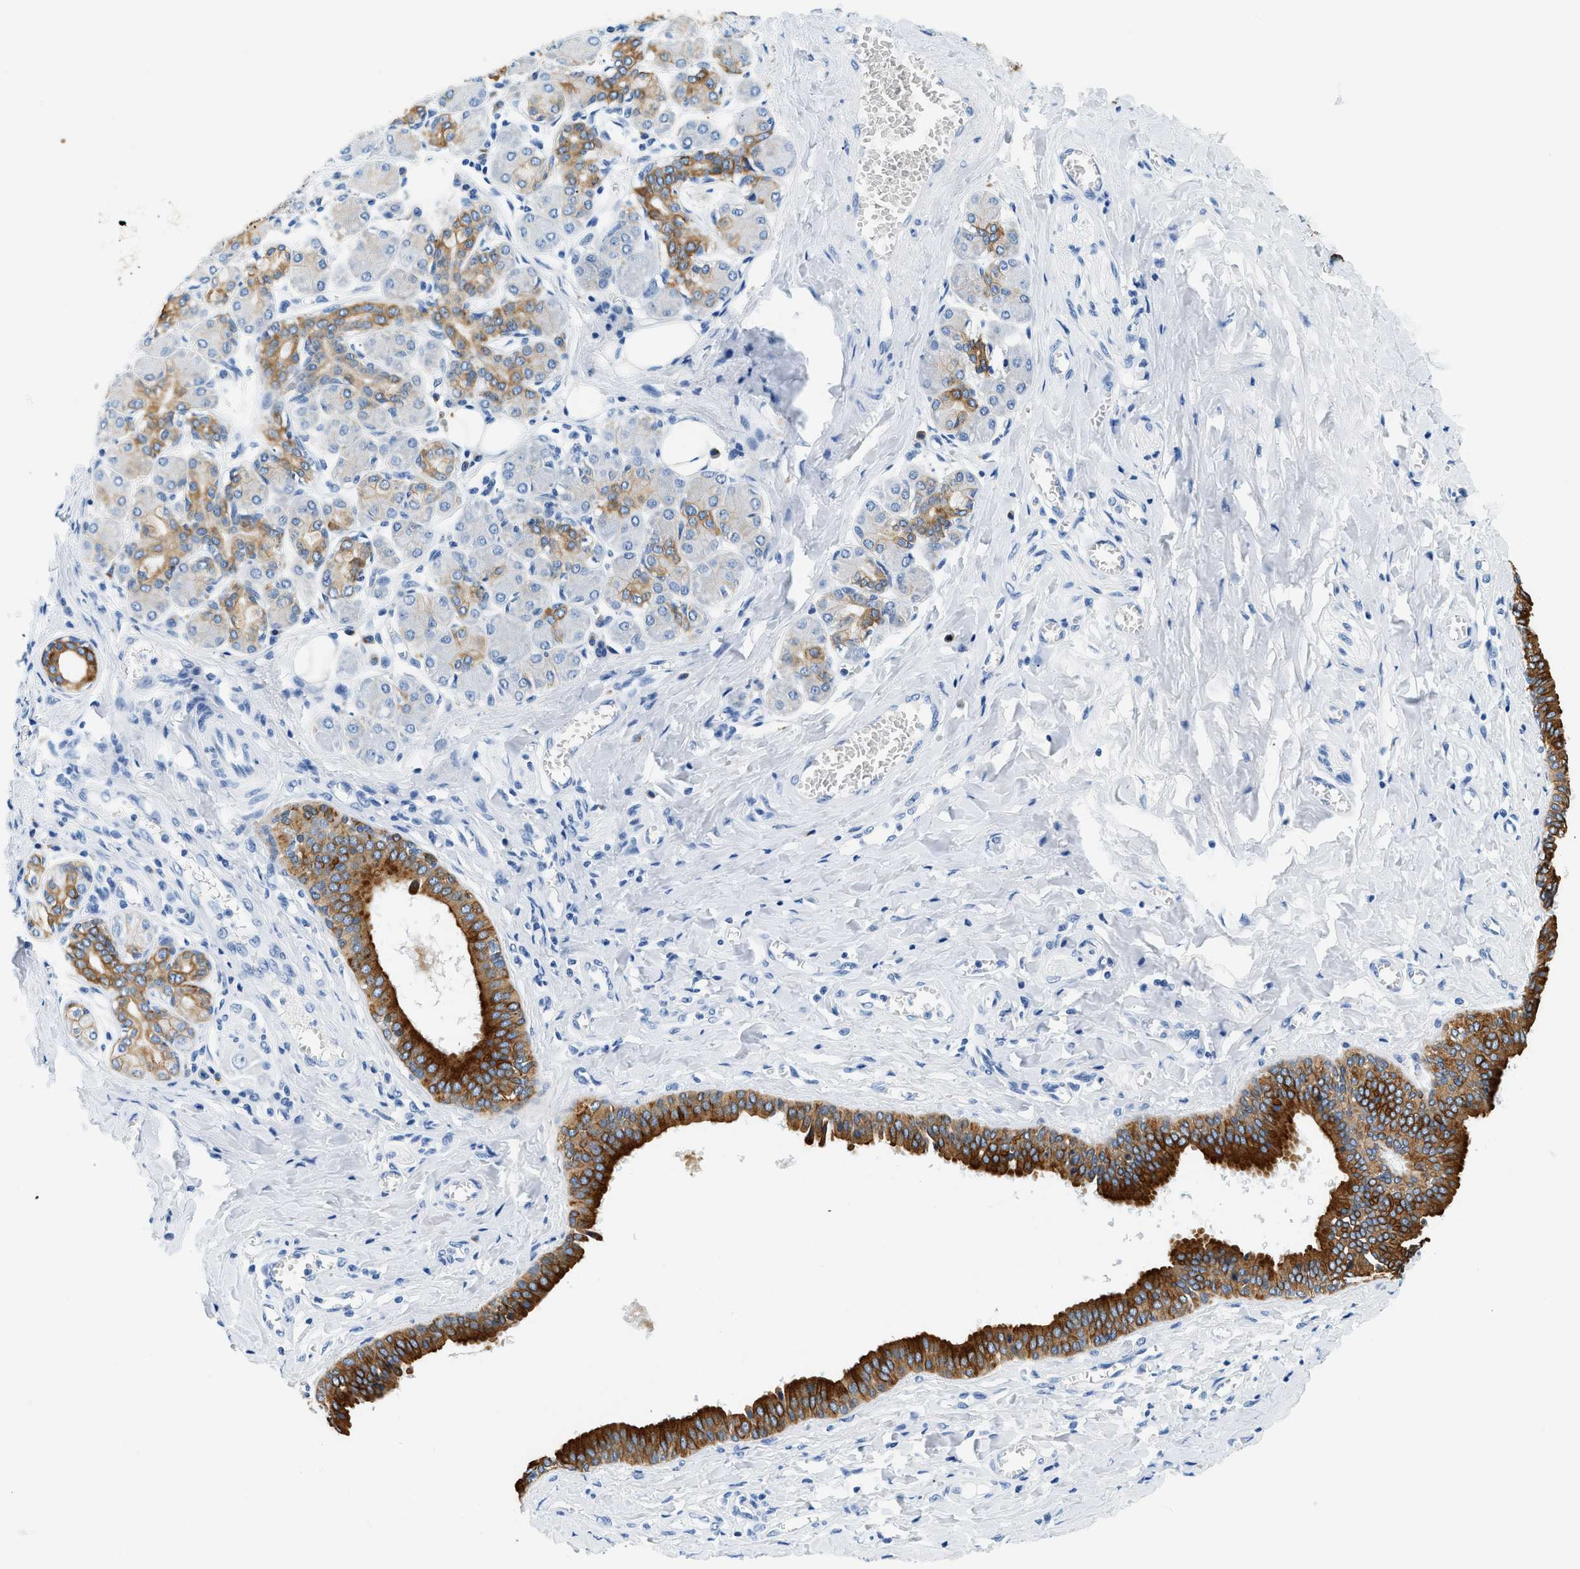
{"staining": {"intensity": "moderate", "quantity": "25%-75%", "location": "cytoplasmic/membranous"}, "tissue": "salivary gland", "cell_type": "Glandular cells", "image_type": "normal", "snomed": [{"axis": "morphology", "description": "Normal tissue, NOS"}, {"axis": "morphology", "description": "Inflammation, NOS"}, {"axis": "topography", "description": "Lymph node"}, {"axis": "topography", "description": "Salivary gland"}], "caption": "Immunohistochemistry photomicrograph of normal human salivary gland stained for a protein (brown), which exhibits medium levels of moderate cytoplasmic/membranous positivity in approximately 25%-75% of glandular cells.", "gene": "STXBP2", "patient": {"sex": "male", "age": 3}}